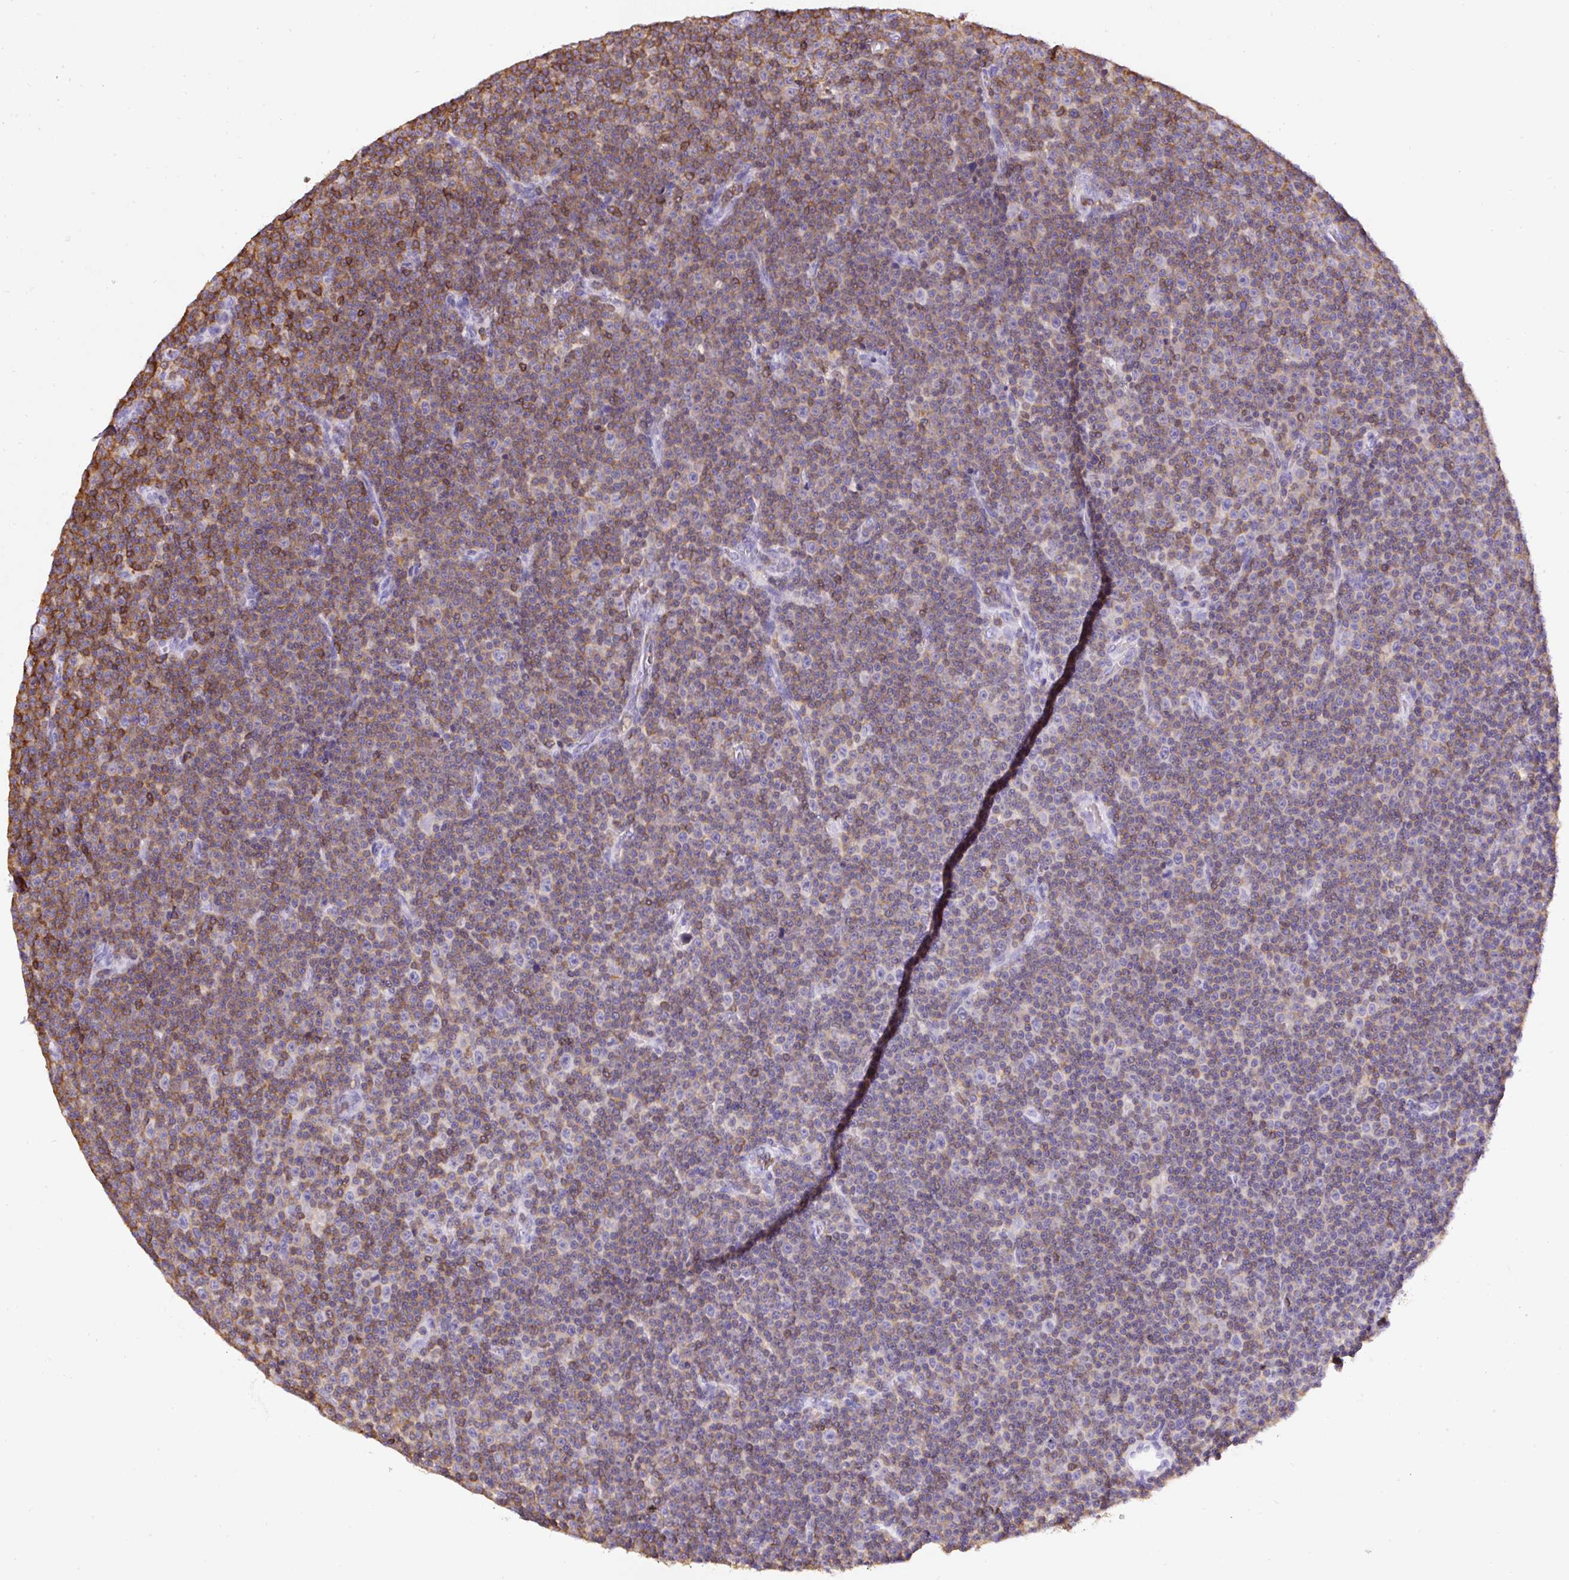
{"staining": {"intensity": "moderate", "quantity": "25%-75%", "location": "cytoplasmic/membranous"}, "tissue": "lymphoma", "cell_type": "Tumor cells", "image_type": "cancer", "snomed": [{"axis": "morphology", "description": "Malignant lymphoma, non-Hodgkin's type, Low grade"}, {"axis": "topography", "description": "Lymph node"}], "caption": "Human malignant lymphoma, non-Hodgkin's type (low-grade) stained with a protein marker exhibits moderate staining in tumor cells.", "gene": "FAM228B", "patient": {"sex": "female", "age": 67}}